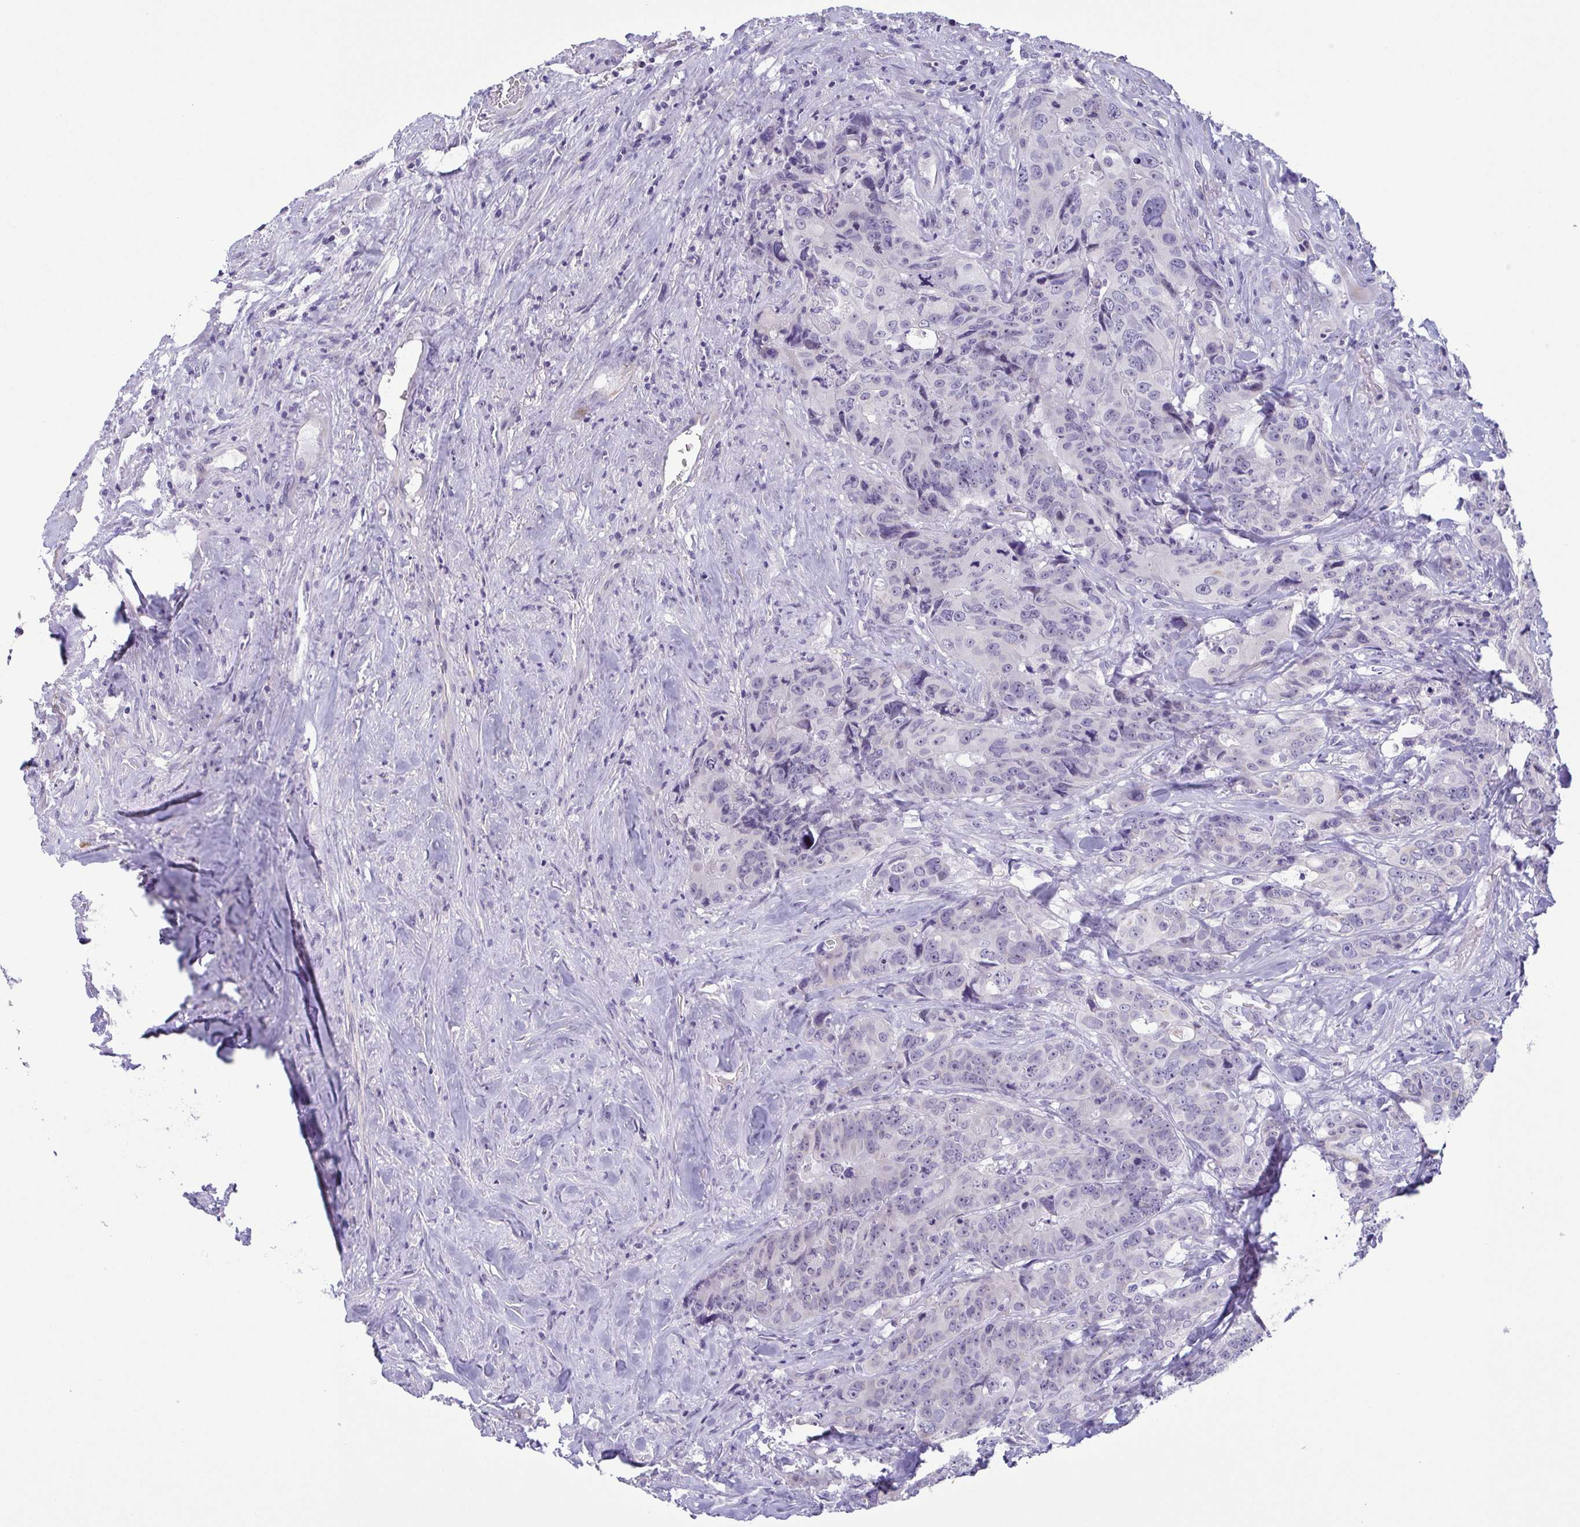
{"staining": {"intensity": "weak", "quantity": "<25%", "location": "nuclear"}, "tissue": "colorectal cancer", "cell_type": "Tumor cells", "image_type": "cancer", "snomed": [{"axis": "morphology", "description": "Adenocarcinoma, NOS"}, {"axis": "topography", "description": "Rectum"}], "caption": "This is an immunohistochemistry (IHC) histopathology image of human adenocarcinoma (colorectal). There is no staining in tumor cells.", "gene": "MYL7", "patient": {"sex": "female", "age": 62}}